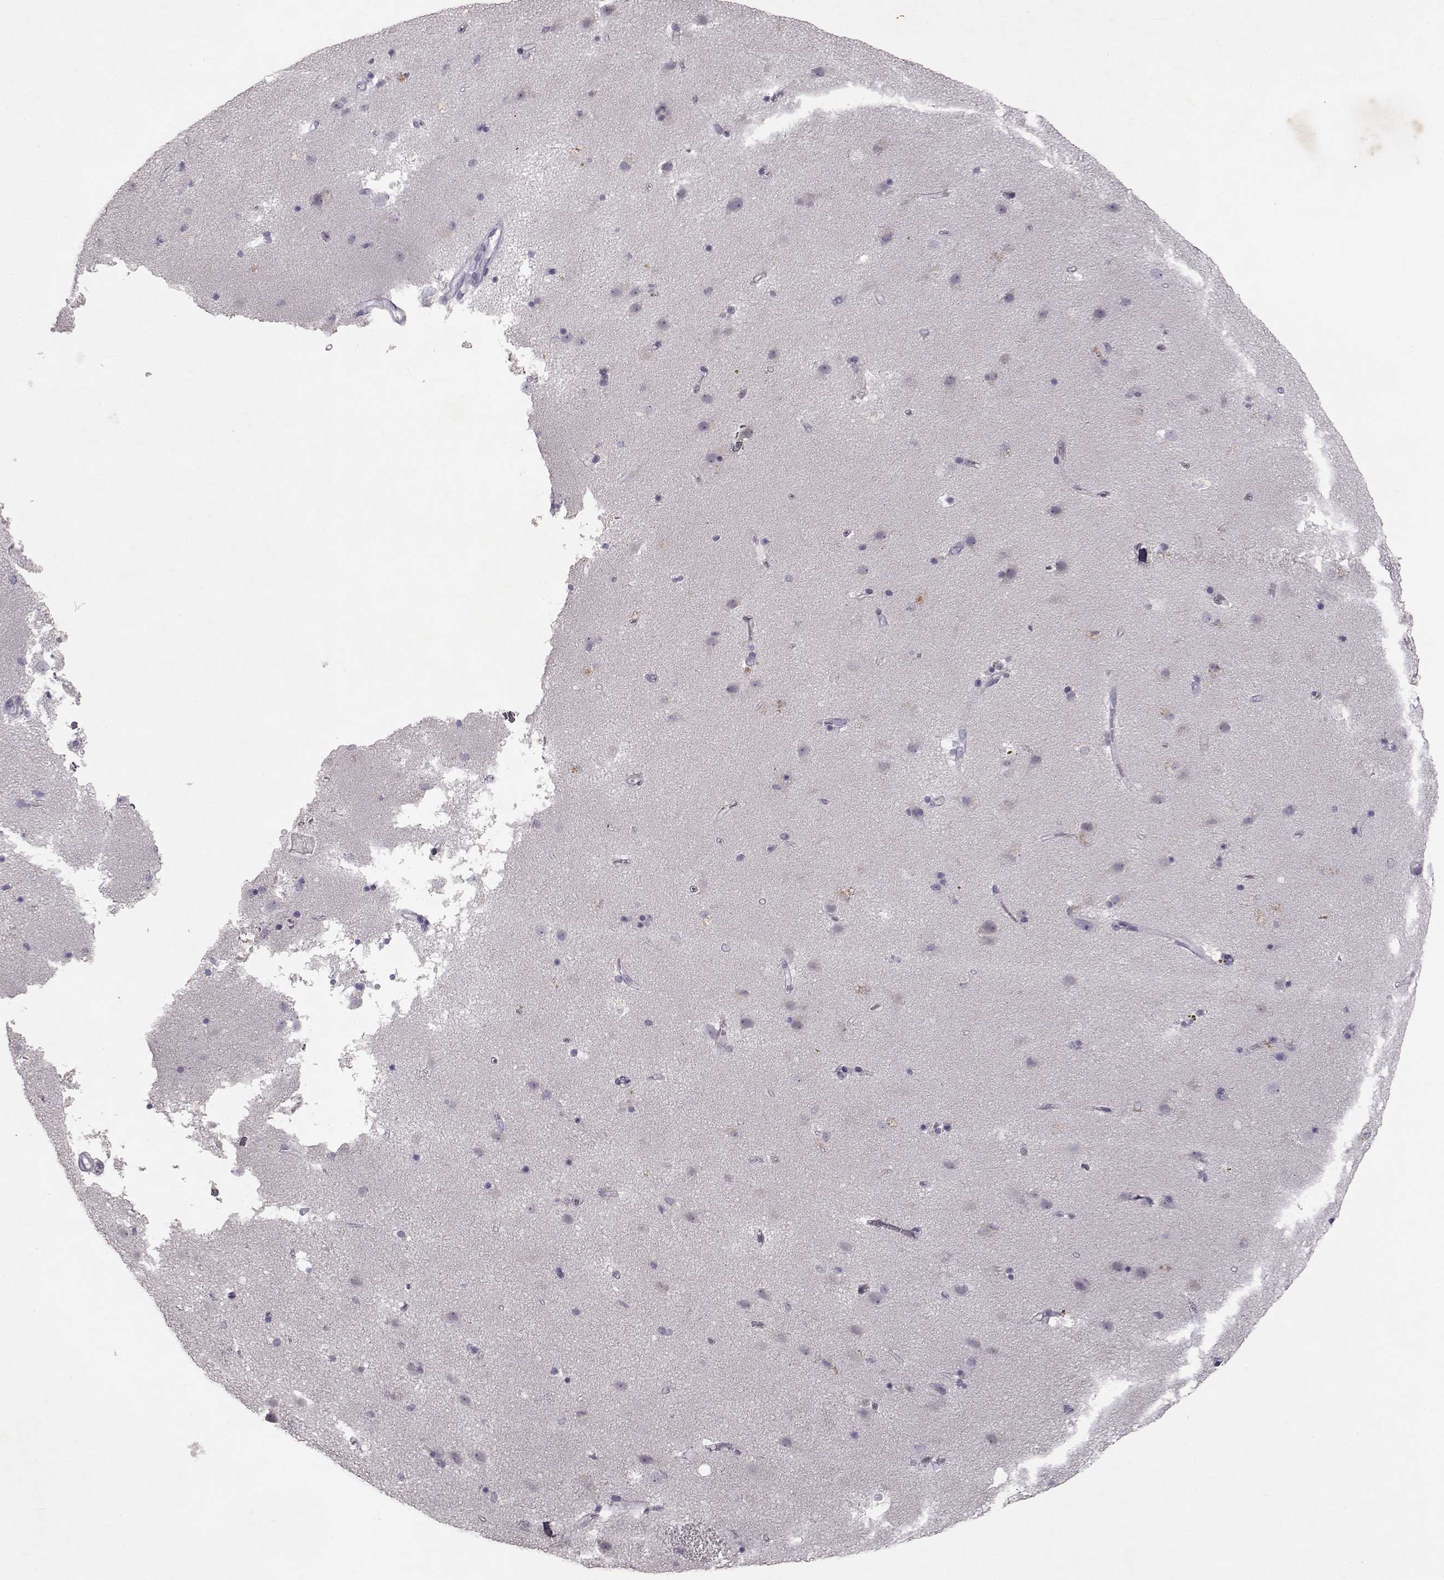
{"staining": {"intensity": "negative", "quantity": "none", "location": "none"}, "tissue": "caudate", "cell_type": "Glial cells", "image_type": "normal", "snomed": [{"axis": "morphology", "description": "Normal tissue, NOS"}, {"axis": "topography", "description": "Lateral ventricle wall"}], "caption": "Histopathology image shows no significant protein positivity in glial cells of unremarkable caudate.", "gene": "SPAG17", "patient": {"sex": "female", "age": 71}}